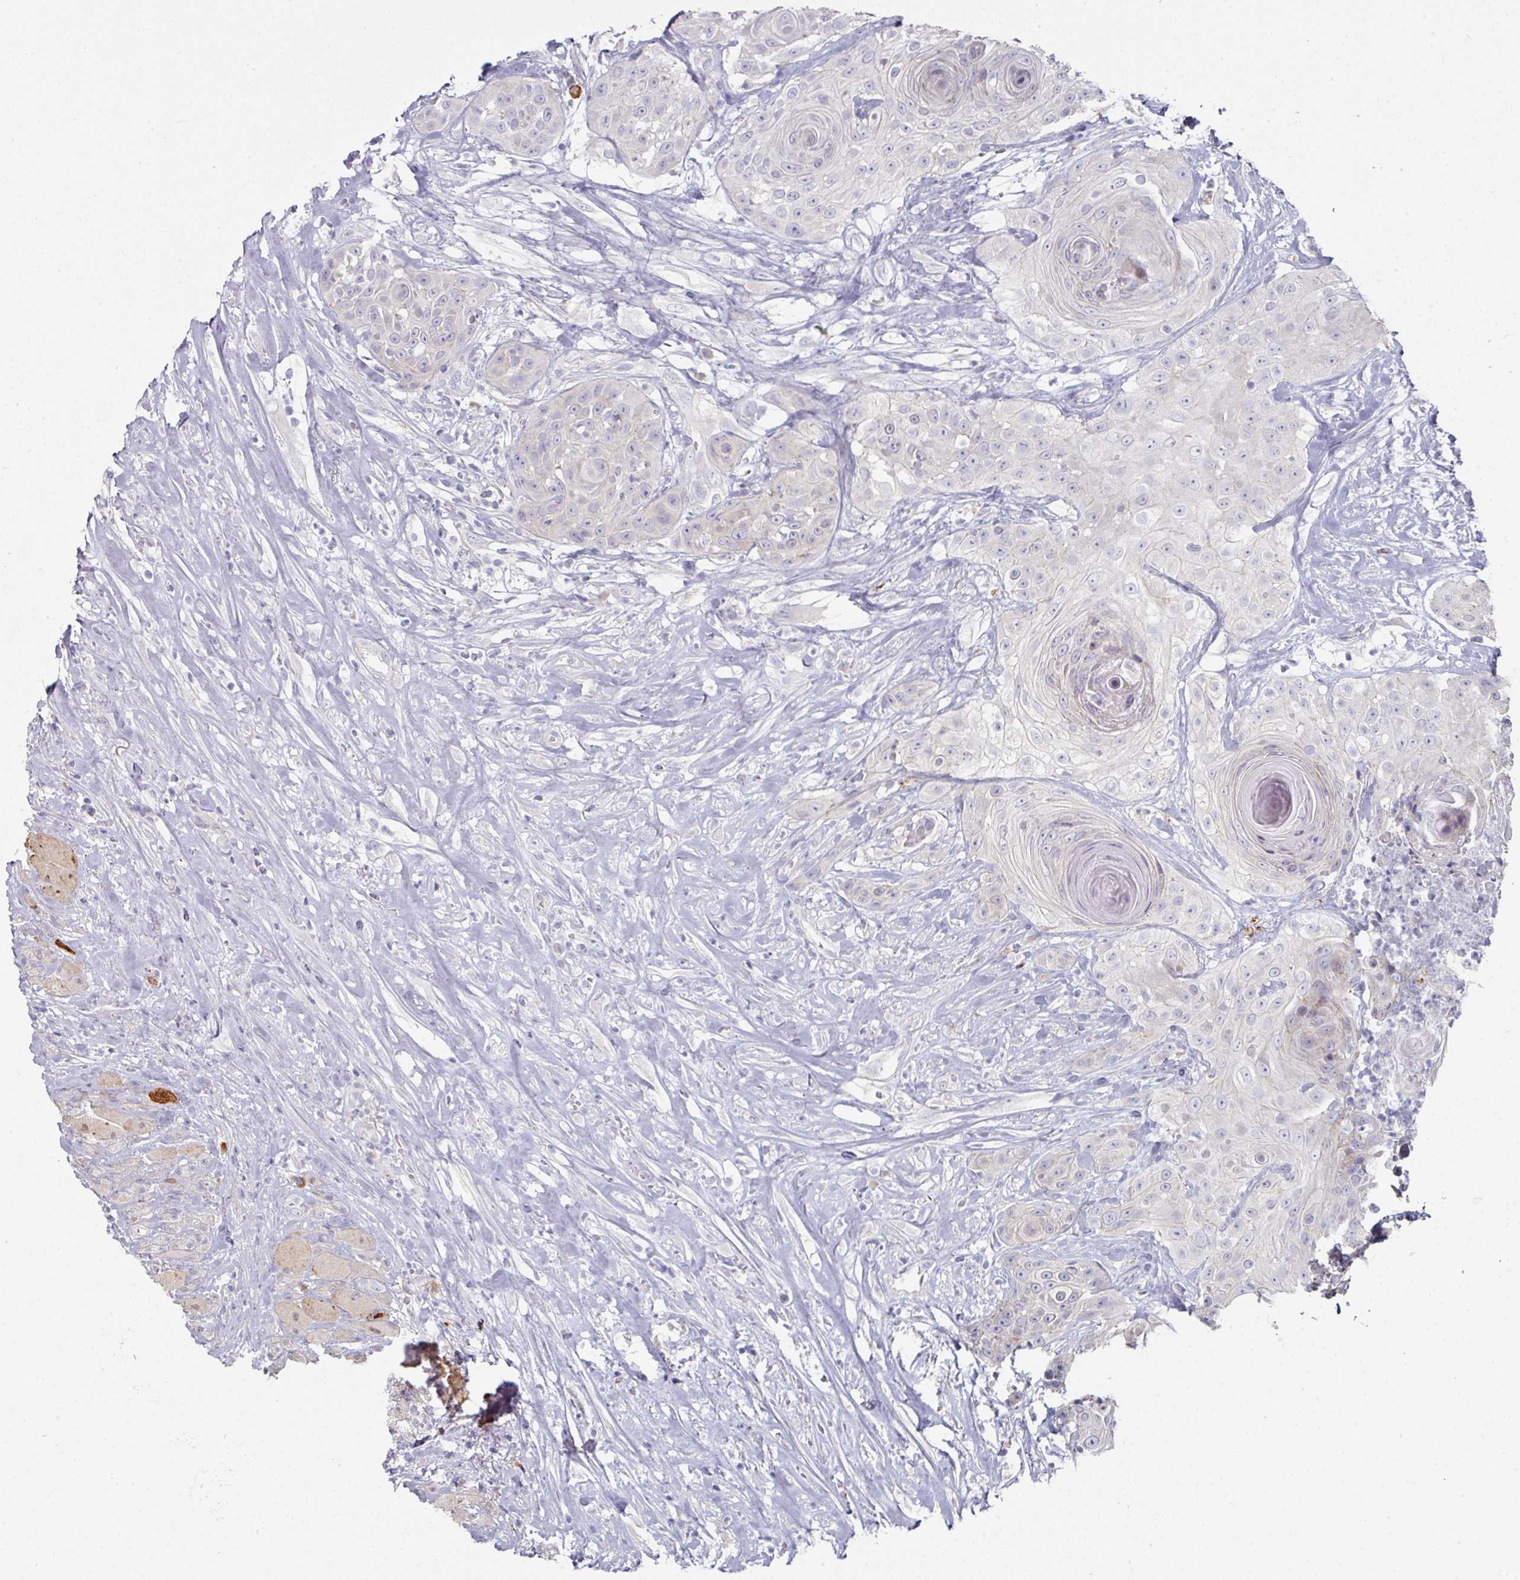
{"staining": {"intensity": "negative", "quantity": "none", "location": "none"}, "tissue": "head and neck cancer", "cell_type": "Tumor cells", "image_type": "cancer", "snomed": [{"axis": "morphology", "description": "Squamous cell carcinoma, NOS"}, {"axis": "topography", "description": "Head-Neck"}], "caption": "Protein analysis of head and neck cancer exhibits no significant positivity in tumor cells.", "gene": "NT5C1A", "patient": {"sex": "male", "age": 83}}